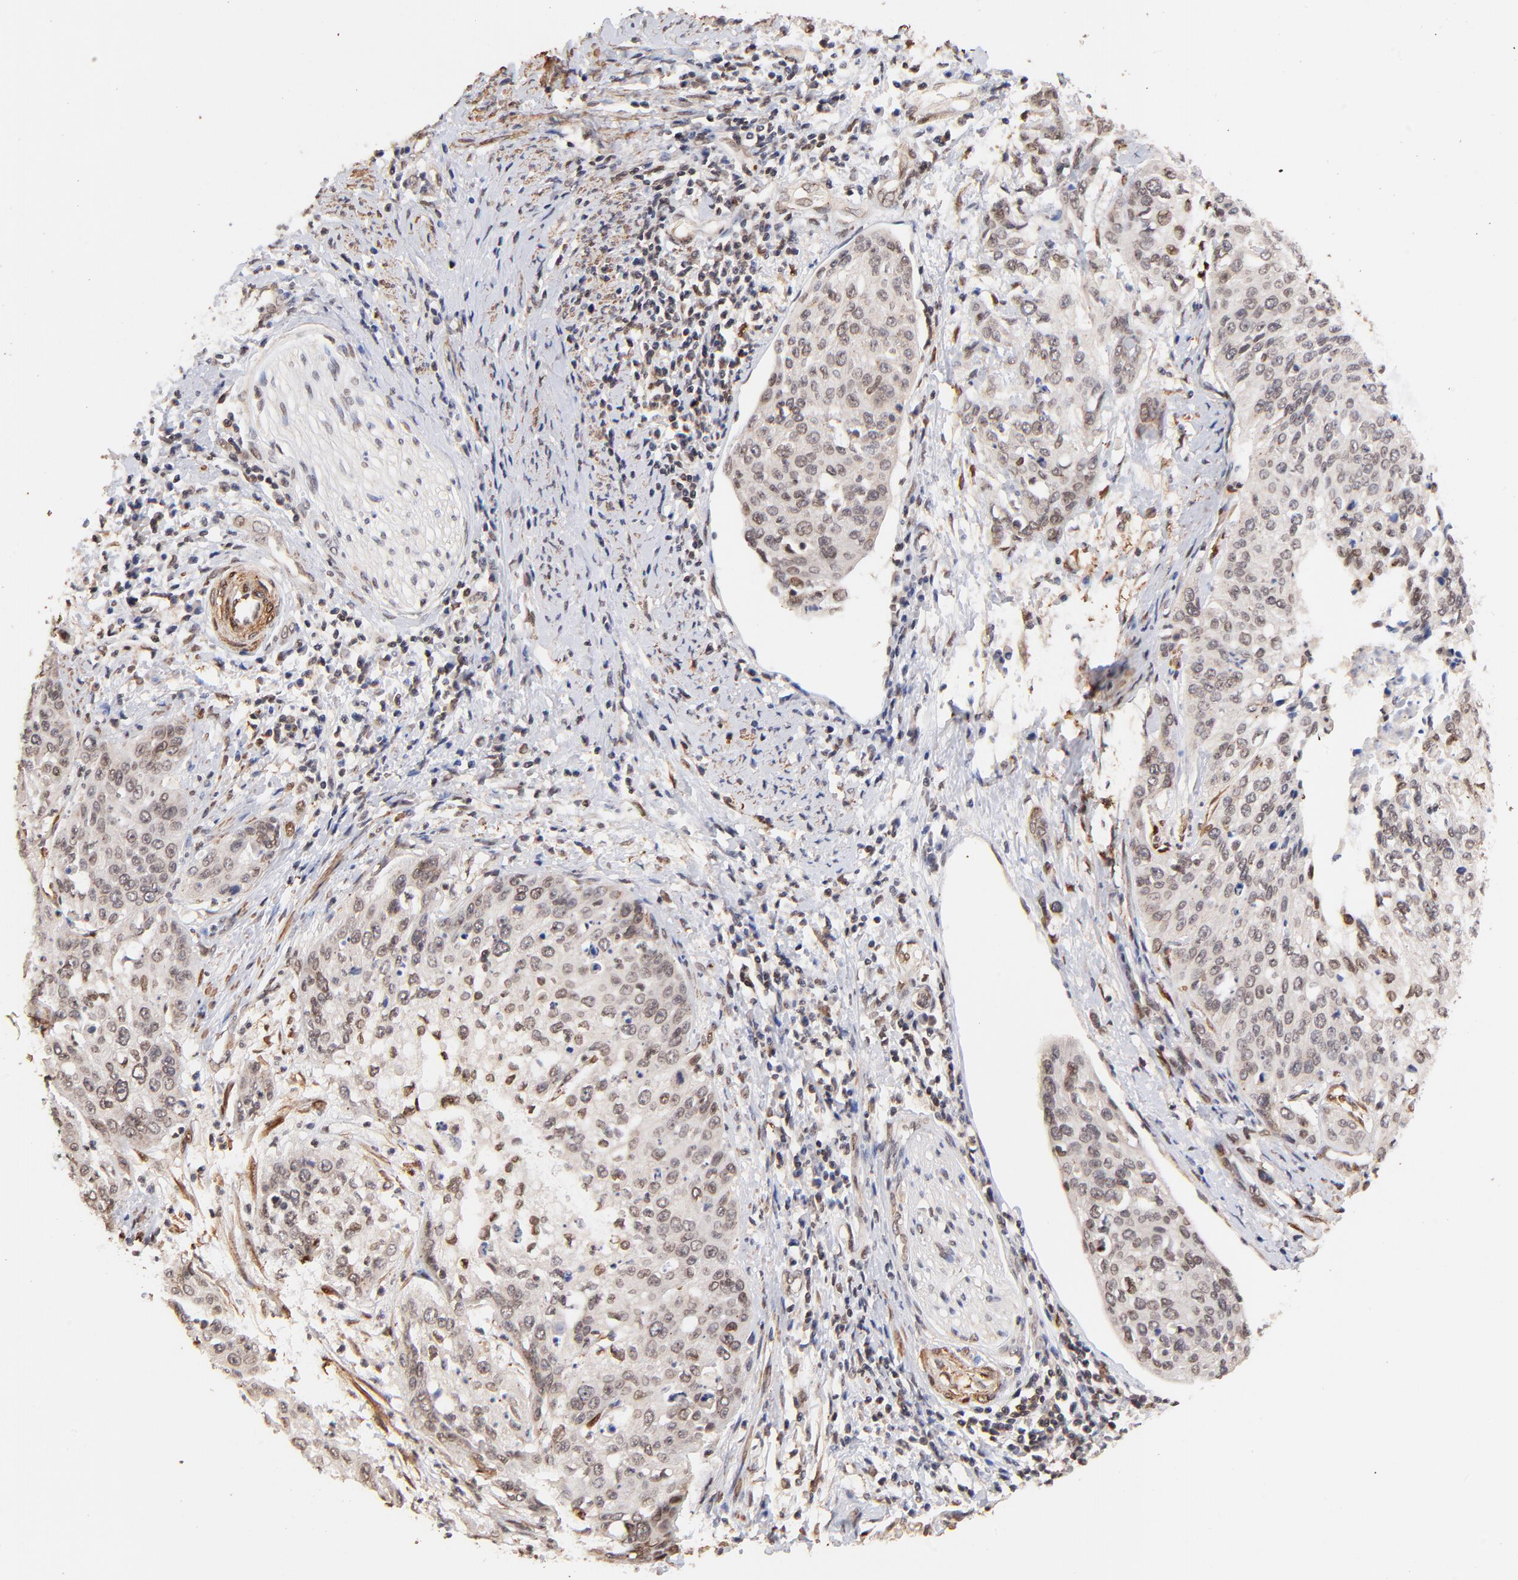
{"staining": {"intensity": "weak", "quantity": "25%-75%", "location": "nuclear"}, "tissue": "cervical cancer", "cell_type": "Tumor cells", "image_type": "cancer", "snomed": [{"axis": "morphology", "description": "Squamous cell carcinoma, NOS"}, {"axis": "topography", "description": "Cervix"}], "caption": "Immunohistochemical staining of human squamous cell carcinoma (cervical) reveals weak nuclear protein expression in approximately 25%-75% of tumor cells. The staining was performed using DAB (3,3'-diaminobenzidine) to visualize the protein expression in brown, while the nuclei were stained in blue with hematoxylin (Magnification: 20x).", "gene": "ZFP92", "patient": {"sex": "female", "age": 41}}